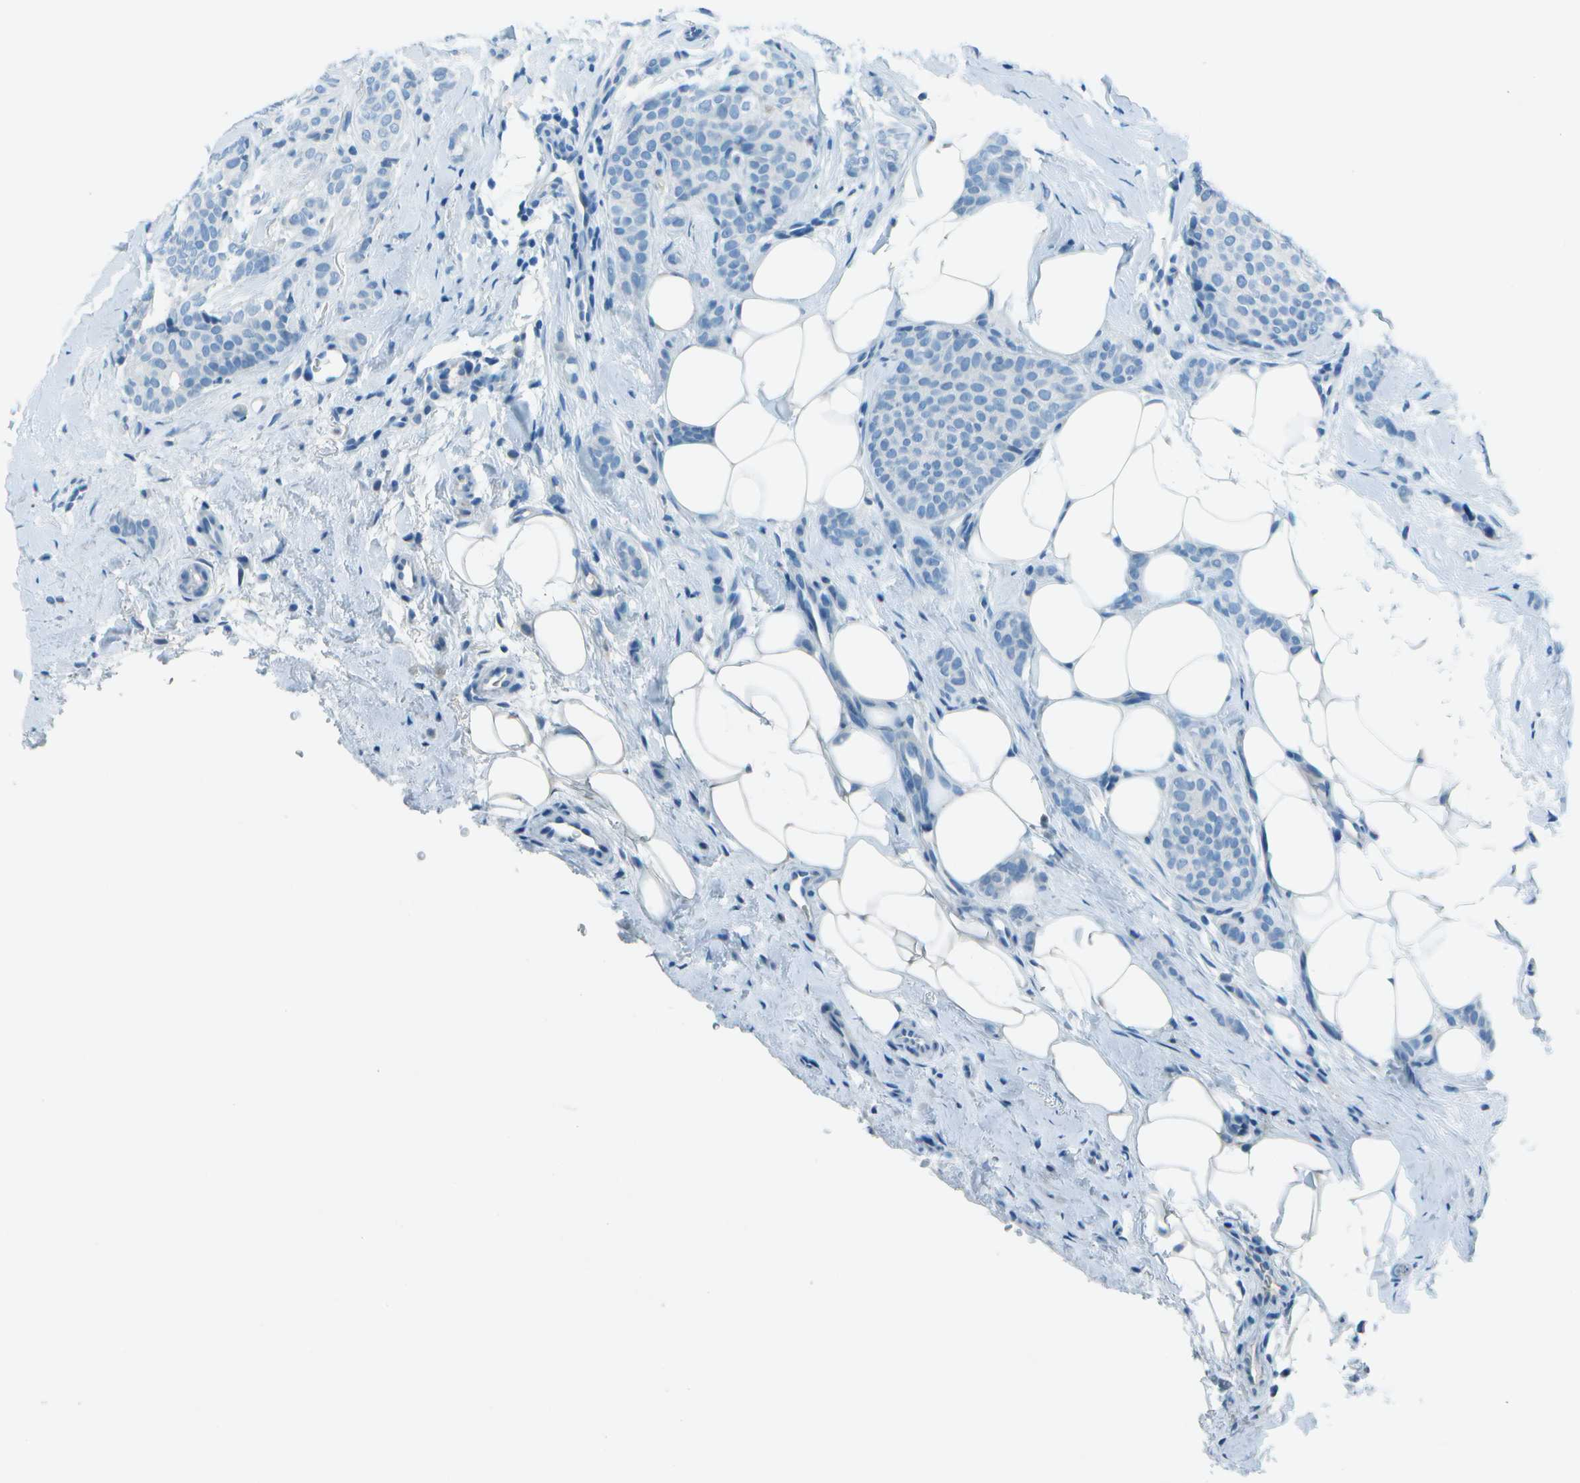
{"staining": {"intensity": "negative", "quantity": "none", "location": "none"}, "tissue": "breast cancer", "cell_type": "Tumor cells", "image_type": "cancer", "snomed": [{"axis": "morphology", "description": "Lobular carcinoma"}, {"axis": "topography", "description": "Skin"}, {"axis": "topography", "description": "Breast"}], "caption": "An image of breast cancer stained for a protein demonstrates no brown staining in tumor cells.", "gene": "FGF1", "patient": {"sex": "female", "age": 46}}